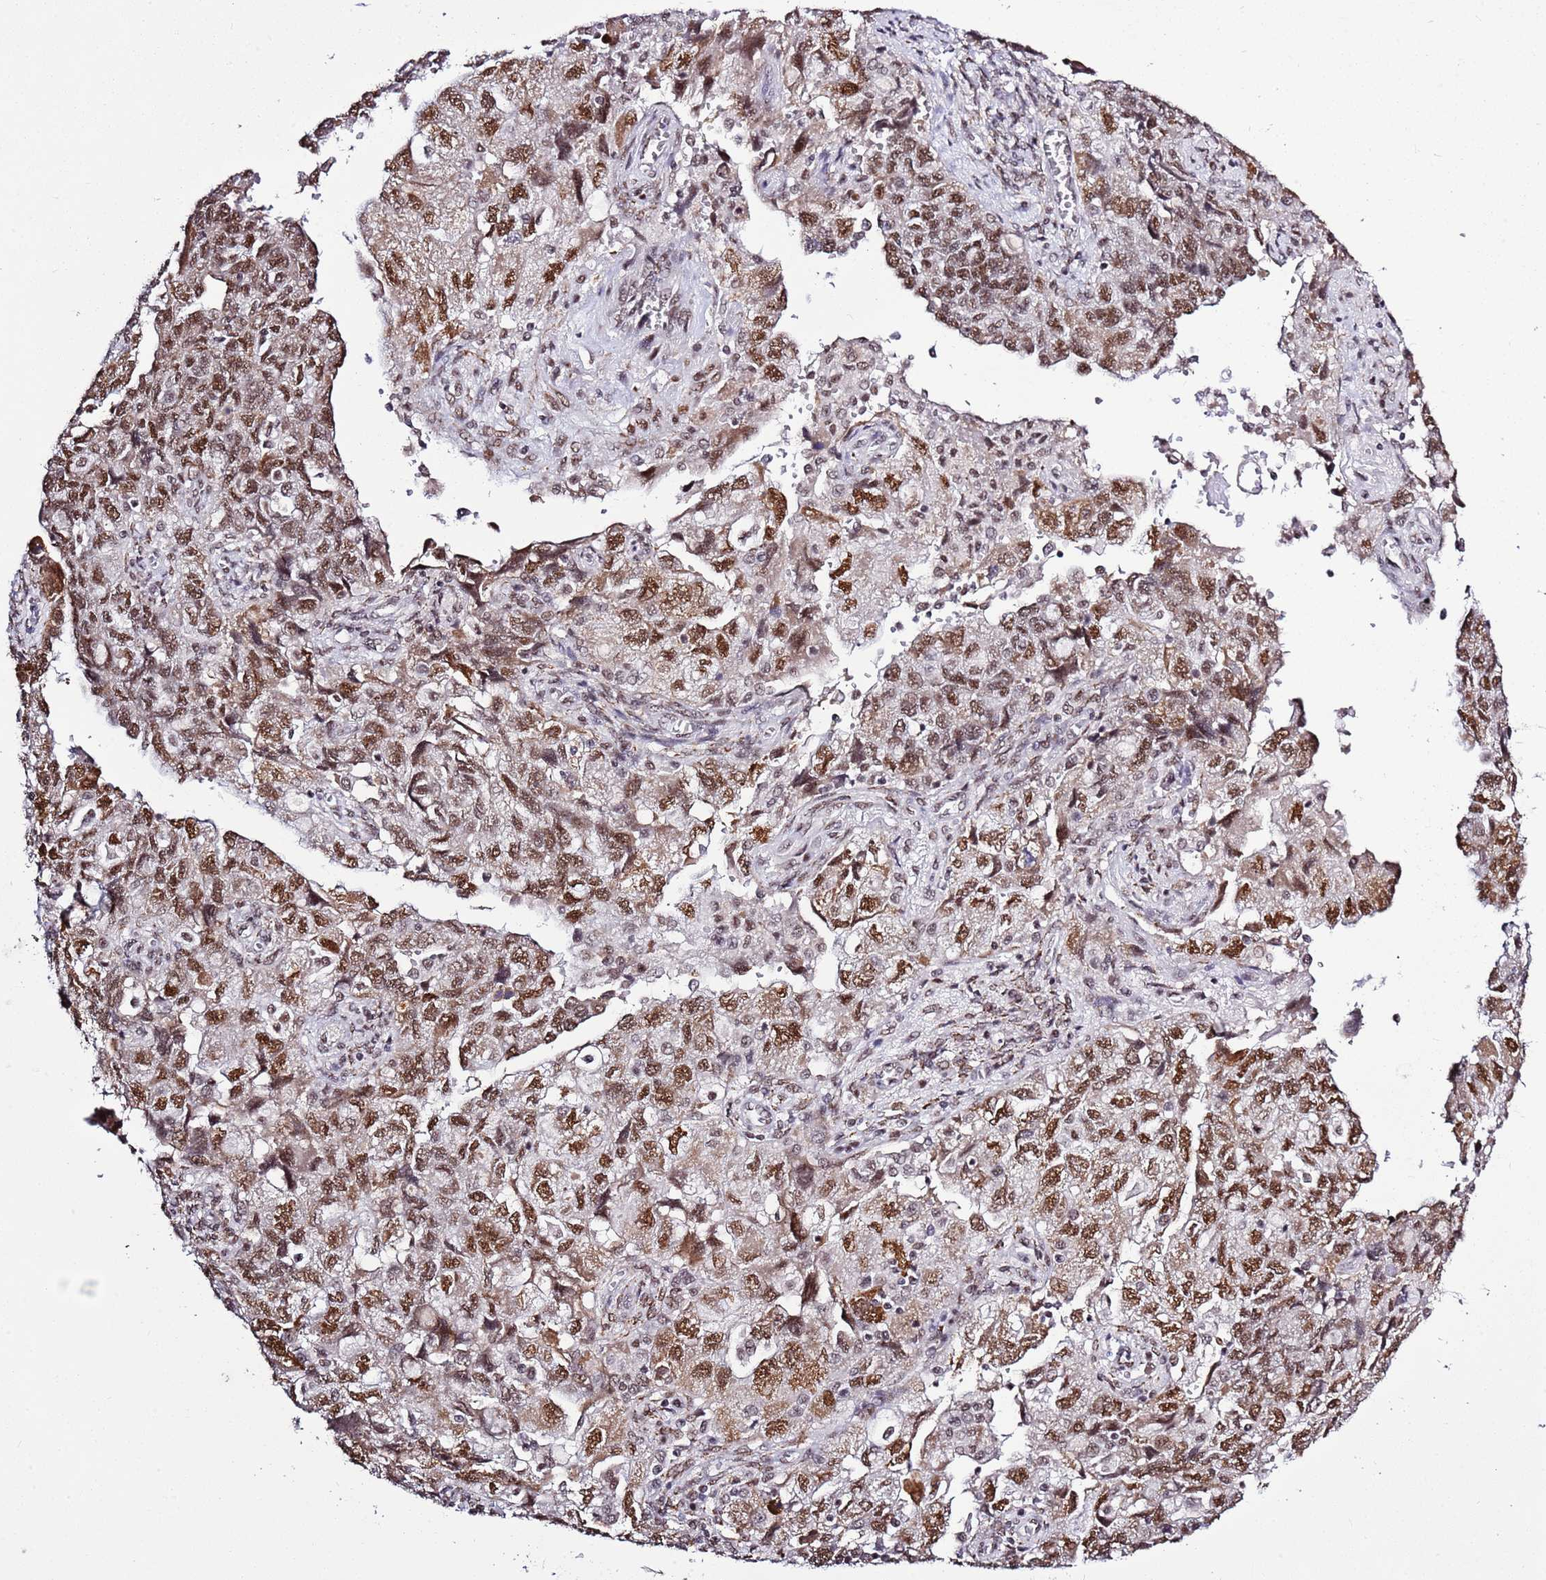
{"staining": {"intensity": "moderate", "quantity": ">75%", "location": "nuclear"}, "tissue": "ovarian cancer", "cell_type": "Tumor cells", "image_type": "cancer", "snomed": [{"axis": "morphology", "description": "Carcinoma, NOS"}, {"axis": "morphology", "description": "Cystadenocarcinoma, serous, NOS"}, {"axis": "topography", "description": "Ovary"}], "caption": "Moderate nuclear protein staining is appreciated in about >75% of tumor cells in ovarian carcinoma. (brown staining indicates protein expression, while blue staining denotes nuclei).", "gene": "AKAP8L", "patient": {"sex": "female", "age": 69}}